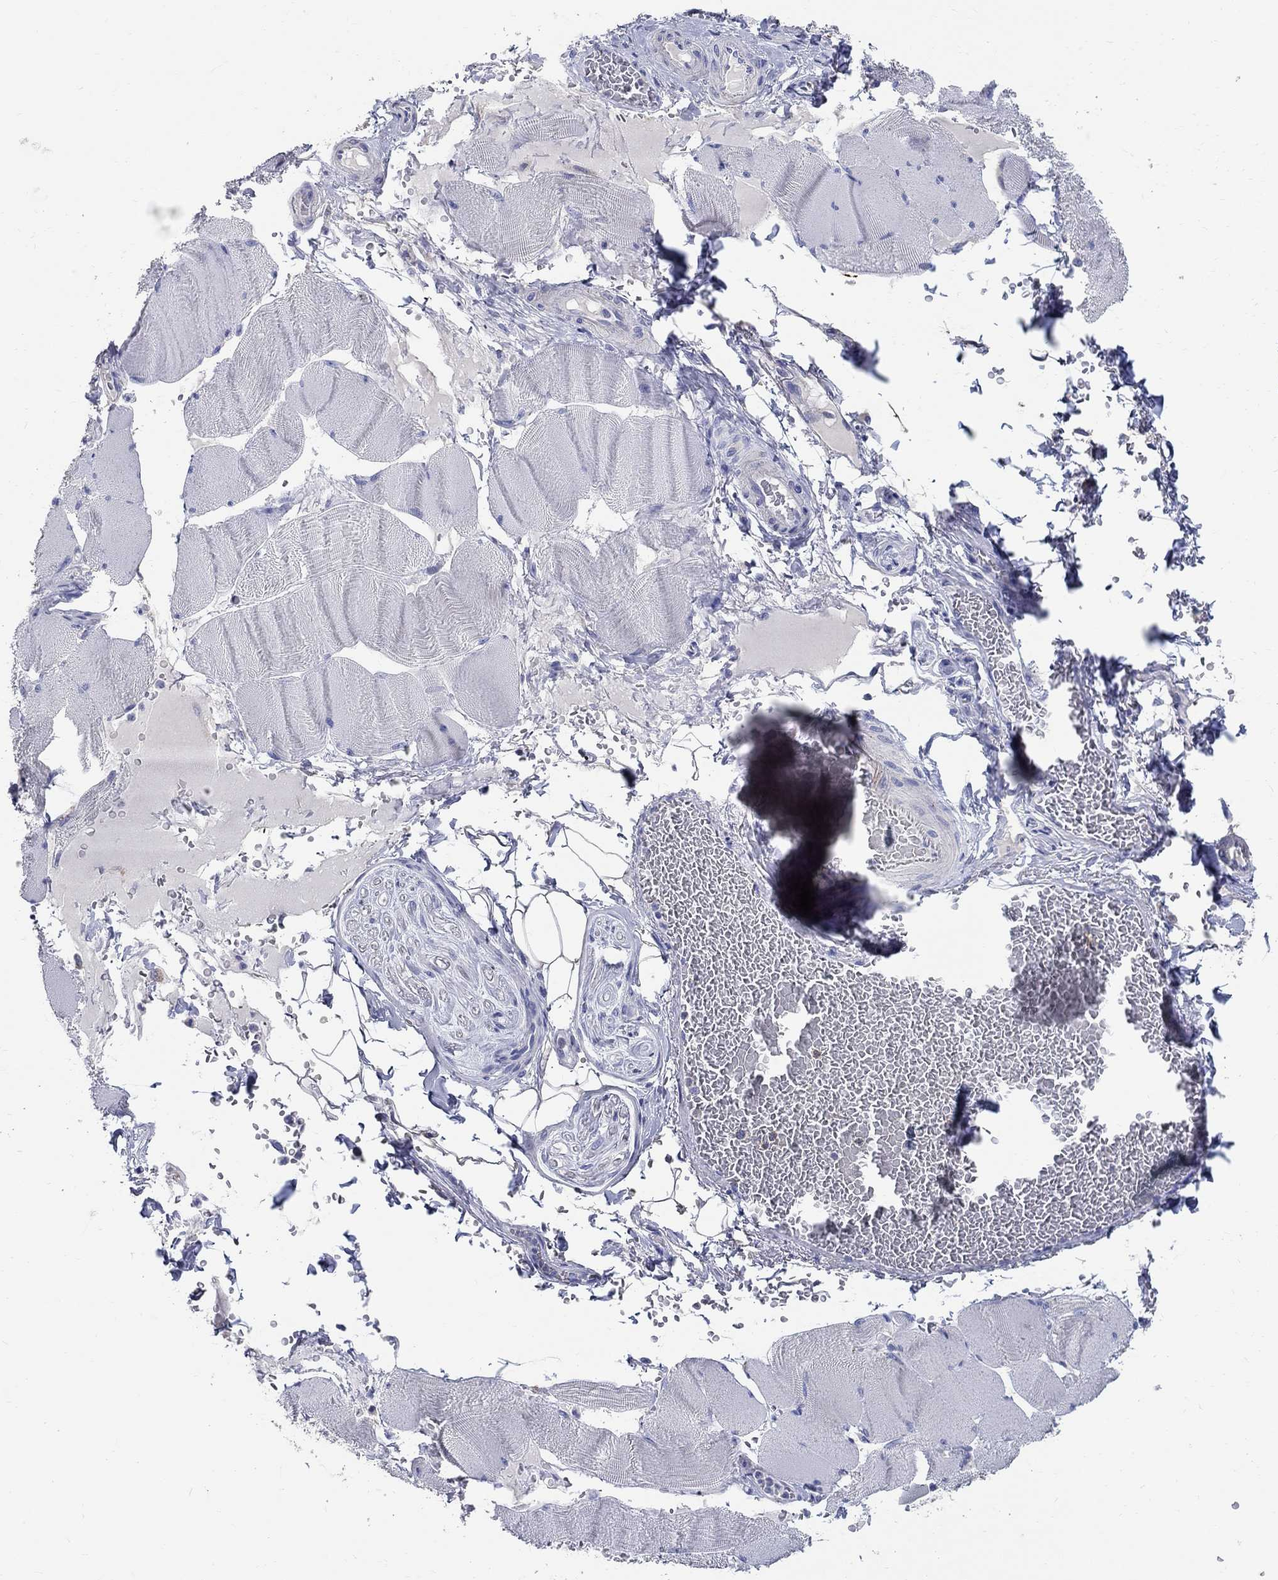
{"staining": {"intensity": "negative", "quantity": "none", "location": "none"}, "tissue": "skeletal muscle", "cell_type": "Myocytes", "image_type": "normal", "snomed": [{"axis": "morphology", "description": "Normal tissue, NOS"}, {"axis": "topography", "description": "Skeletal muscle"}], "caption": "Immunohistochemistry (IHC) image of benign human skeletal muscle stained for a protein (brown), which reveals no staining in myocytes.", "gene": "SOX2", "patient": {"sex": "male", "age": 56}}